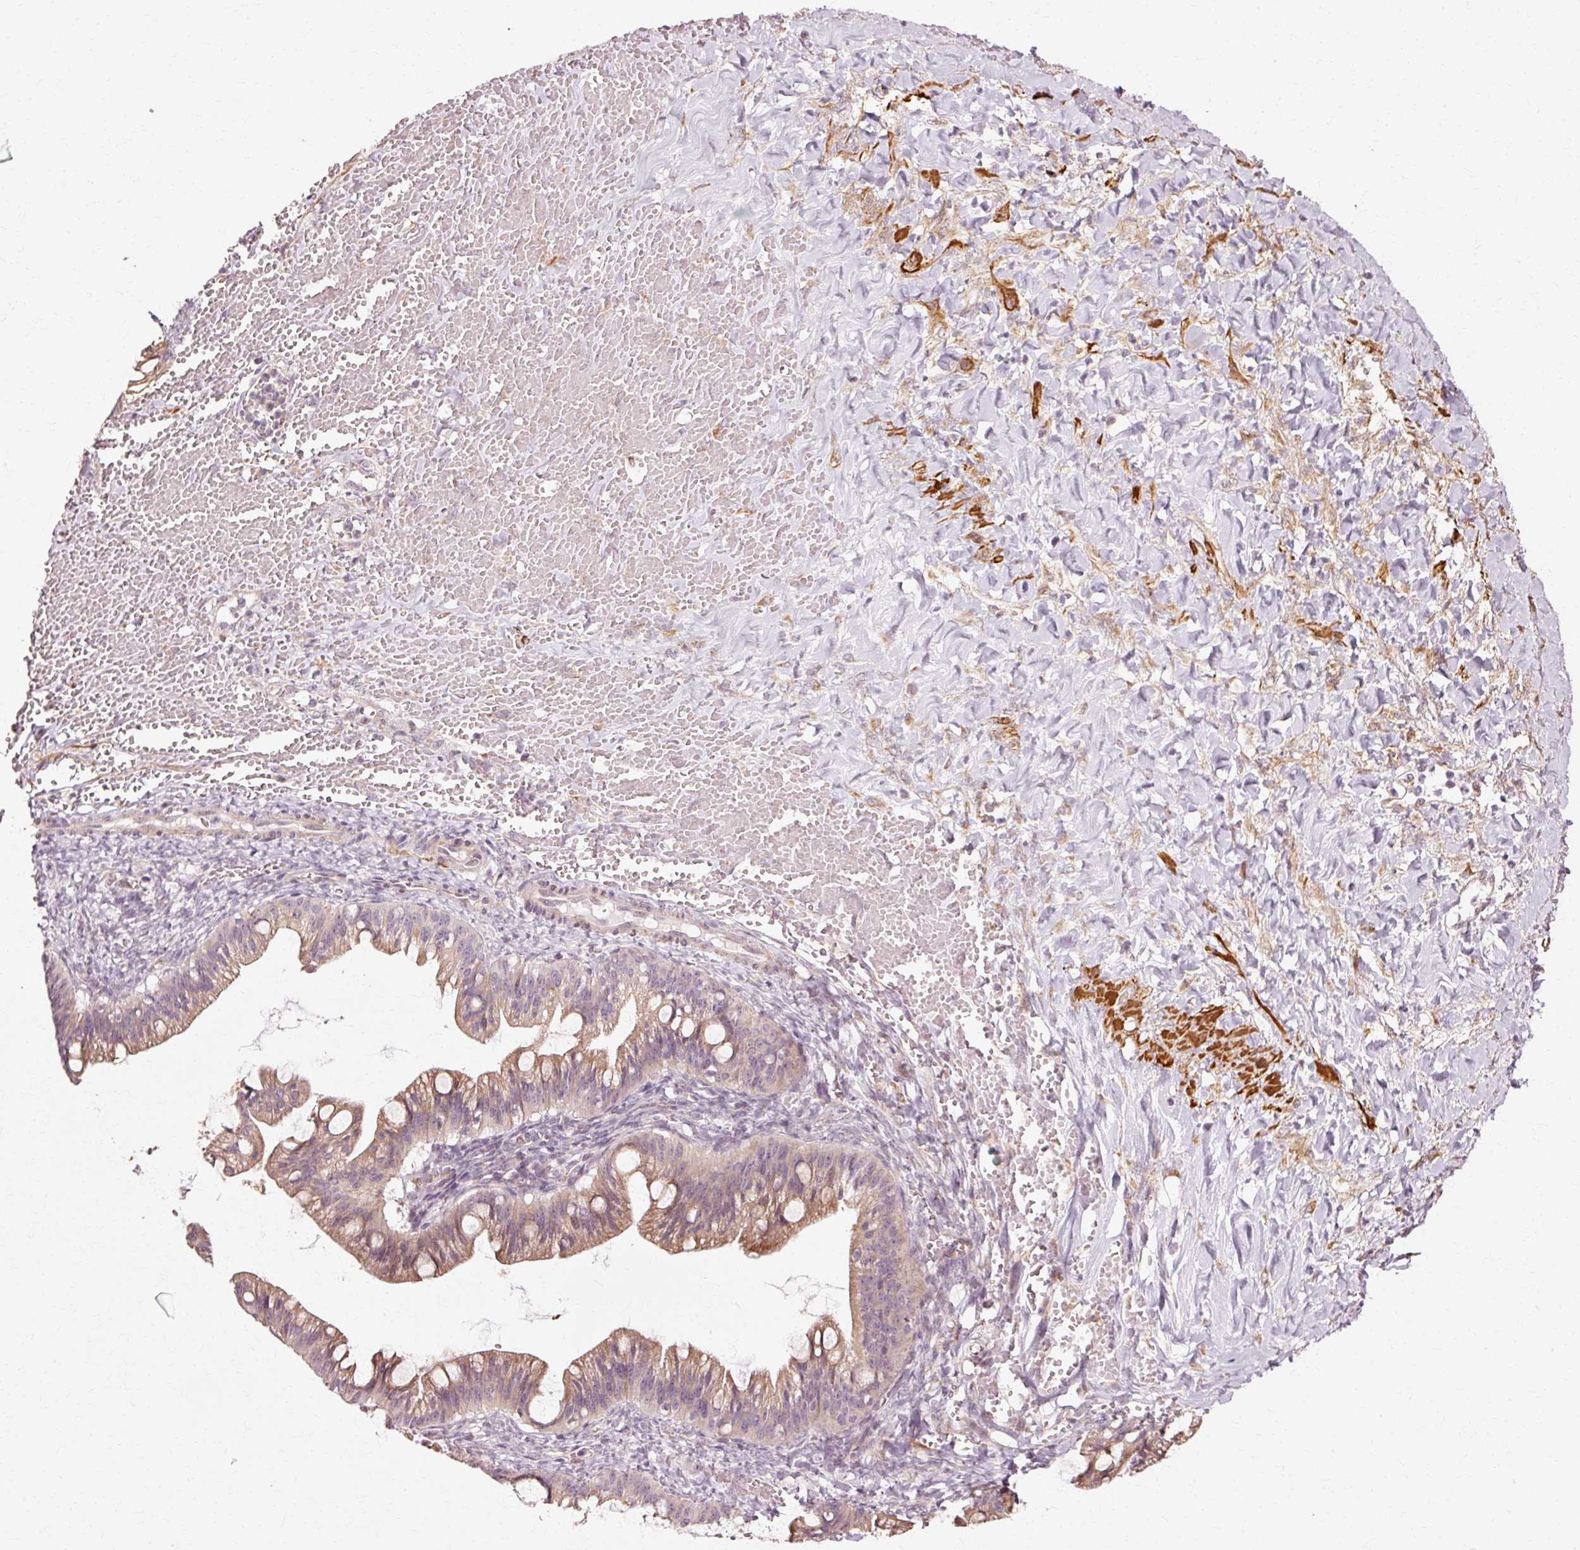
{"staining": {"intensity": "moderate", "quantity": "25%-75%", "location": "cytoplasmic/membranous"}, "tissue": "ovarian cancer", "cell_type": "Tumor cells", "image_type": "cancer", "snomed": [{"axis": "morphology", "description": "Cystadenocarcinoma, mucinous, NOS"}, {"axis": "topography", "description": "Ovary"}], "caption": "Mucinous cystadenocarcinoma (ovarian) stained for a protein (brown) reveals moderate cytoplasmic/membranous positive staining in about 25%-75% of tumor cells.", "gene": "RGPD5", "patient": {"sex": "female", "age": 73}}